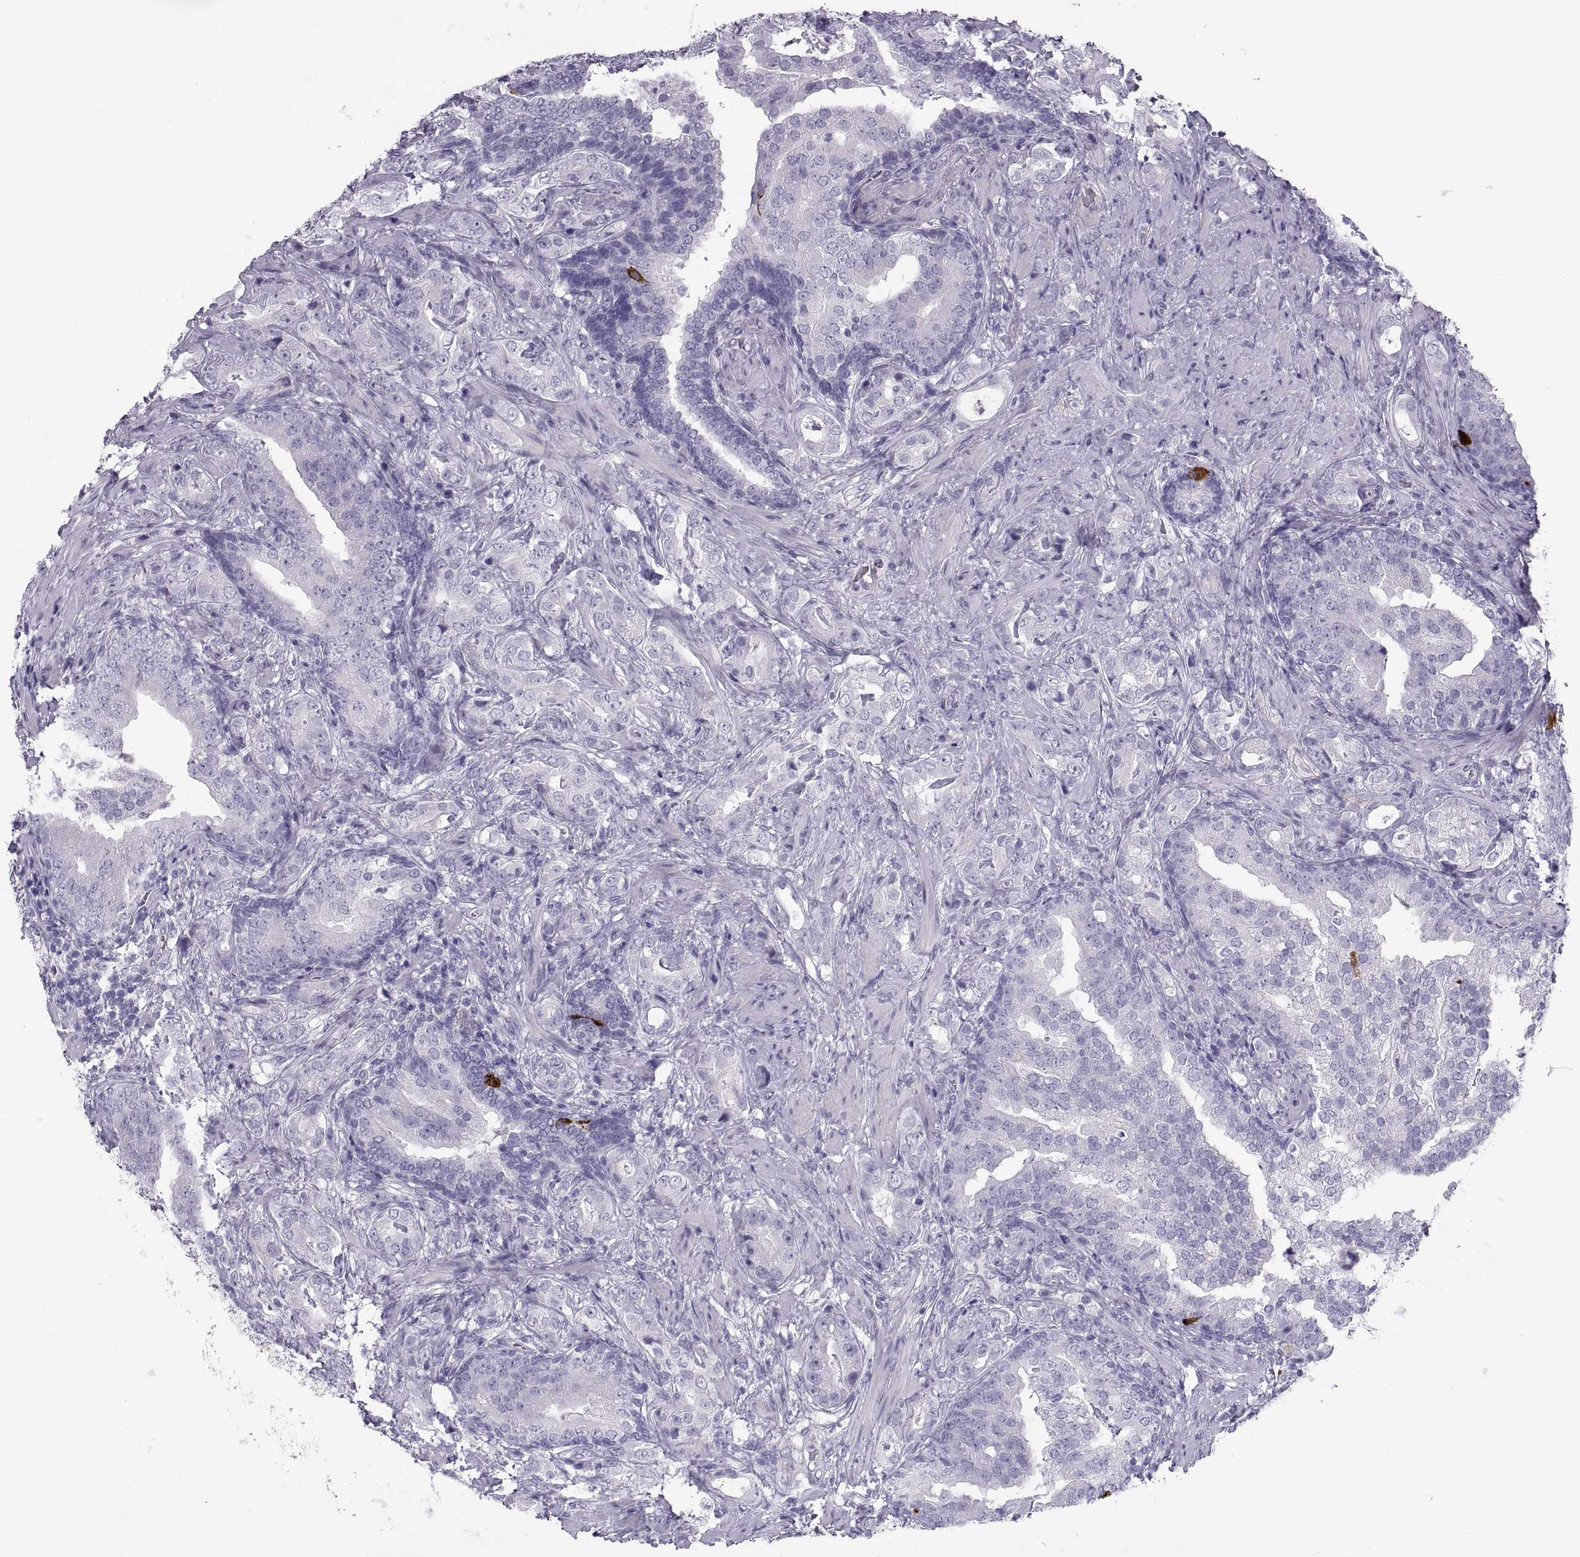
{"staining": {"intensity": "negative", "quantity": "none", "location": "none"}, "tissue": "prostate cancer", "cell_type": "Tumor cells", "image_type": "cancer", "snomed": [{"axis": "morphology", "description": "Adenocarcinoma, NOS"}, {"axis": "topography", "description": "Prostate"}], "caption": "Immunohistochemistry image of human prostate cancer stained for a protein (brown), which exhibits no expression in tumor cells.", "gene": "PCSK1N", "patient": {"sex": "male", "age": 57}}